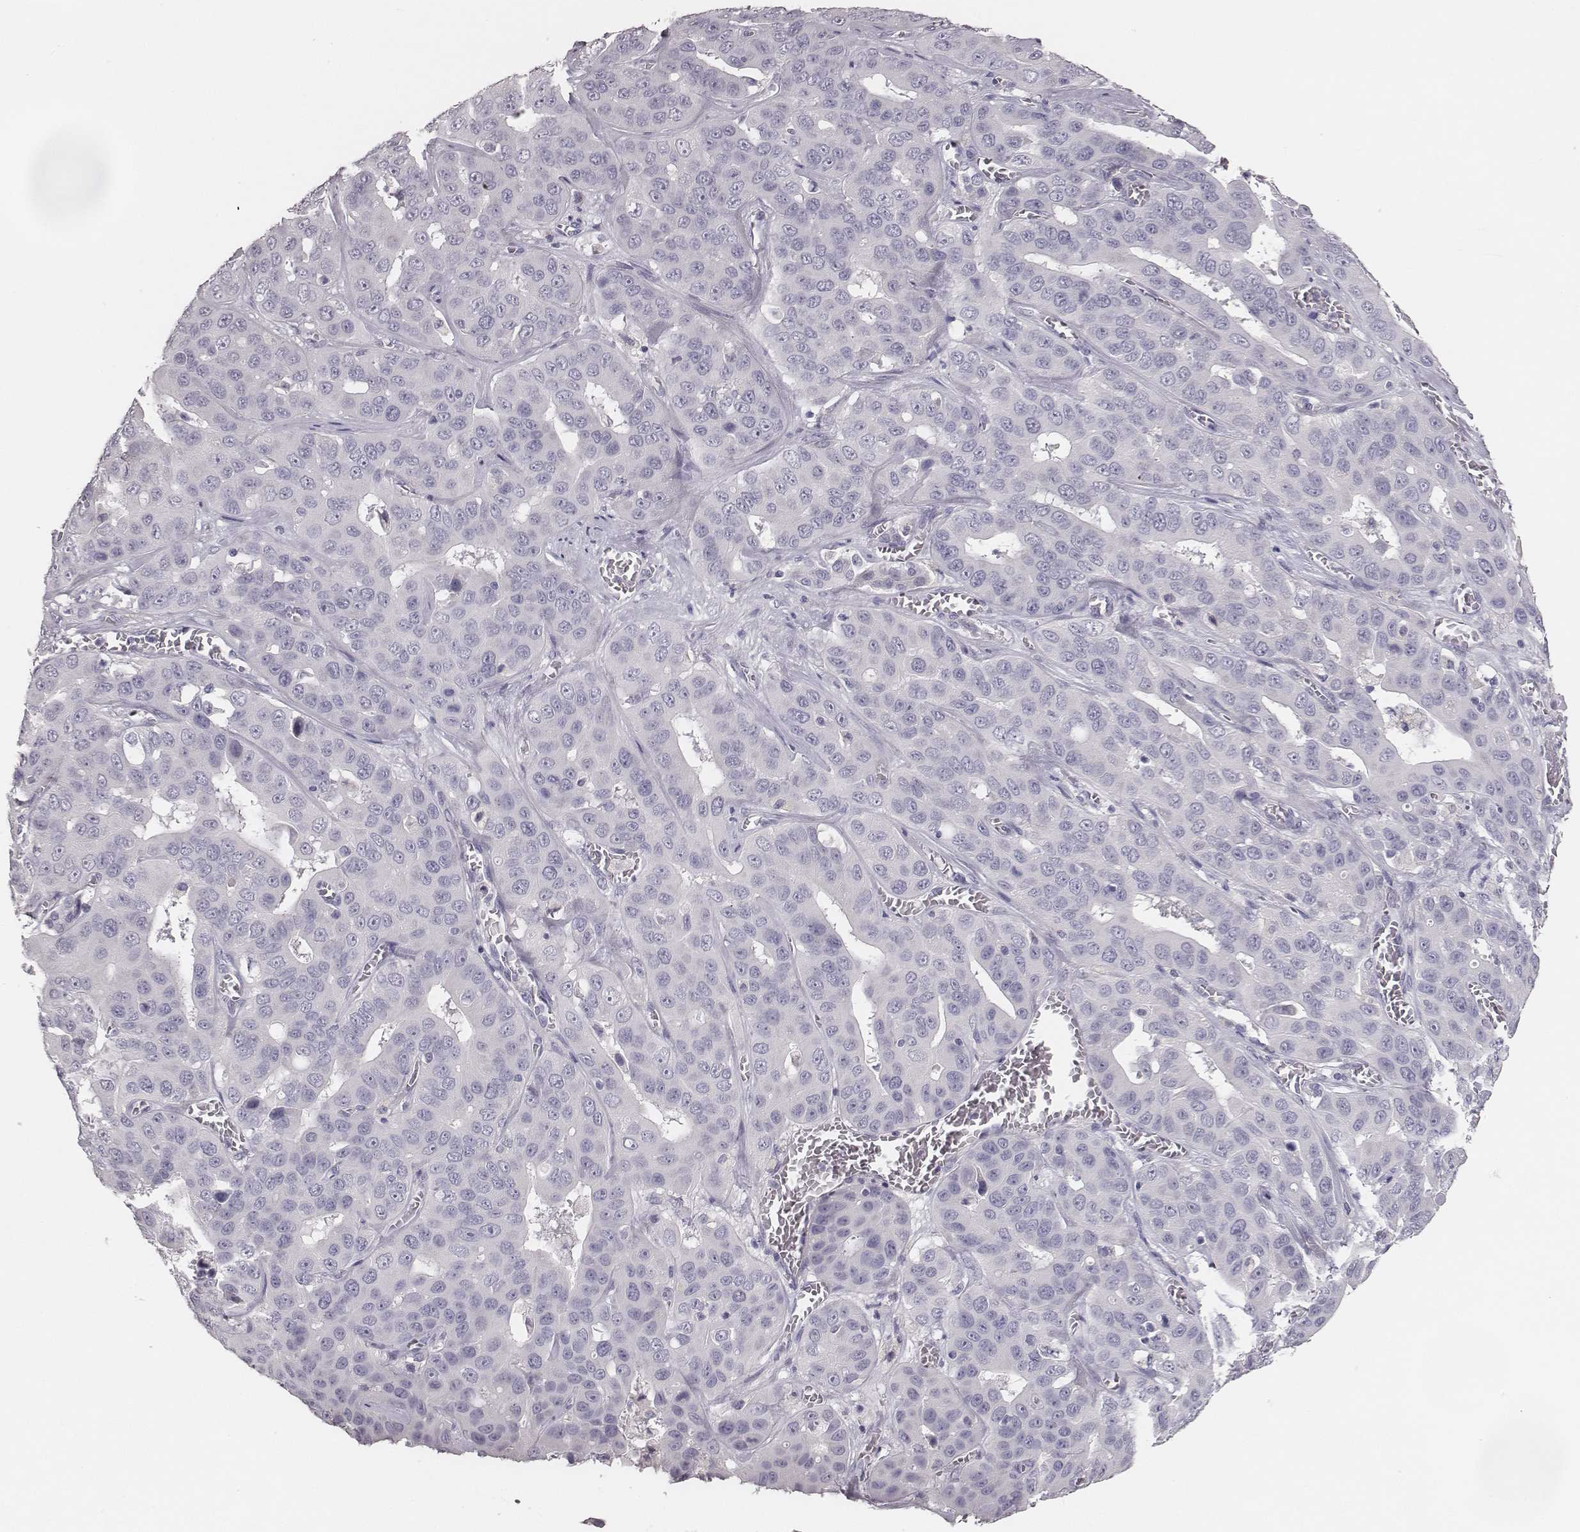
{"staining": {"intensity": "negative", "quantity": "none", "location": "none"}, "tissue": "liver cancer", "cell_type": "Tumor cells", "image_type": "cancer", "snomed": [{"axis": "morphology", "description": "Cholangiocarcinoma"}, {"axis": "topography", "description": "Liver"}], "caption": "IHC of human liver cancer (cholangiocarcinoma) displays no positivity in tumor cells.", "gene": "MYH6", "patient": {"sex": "female", "age": 52}}